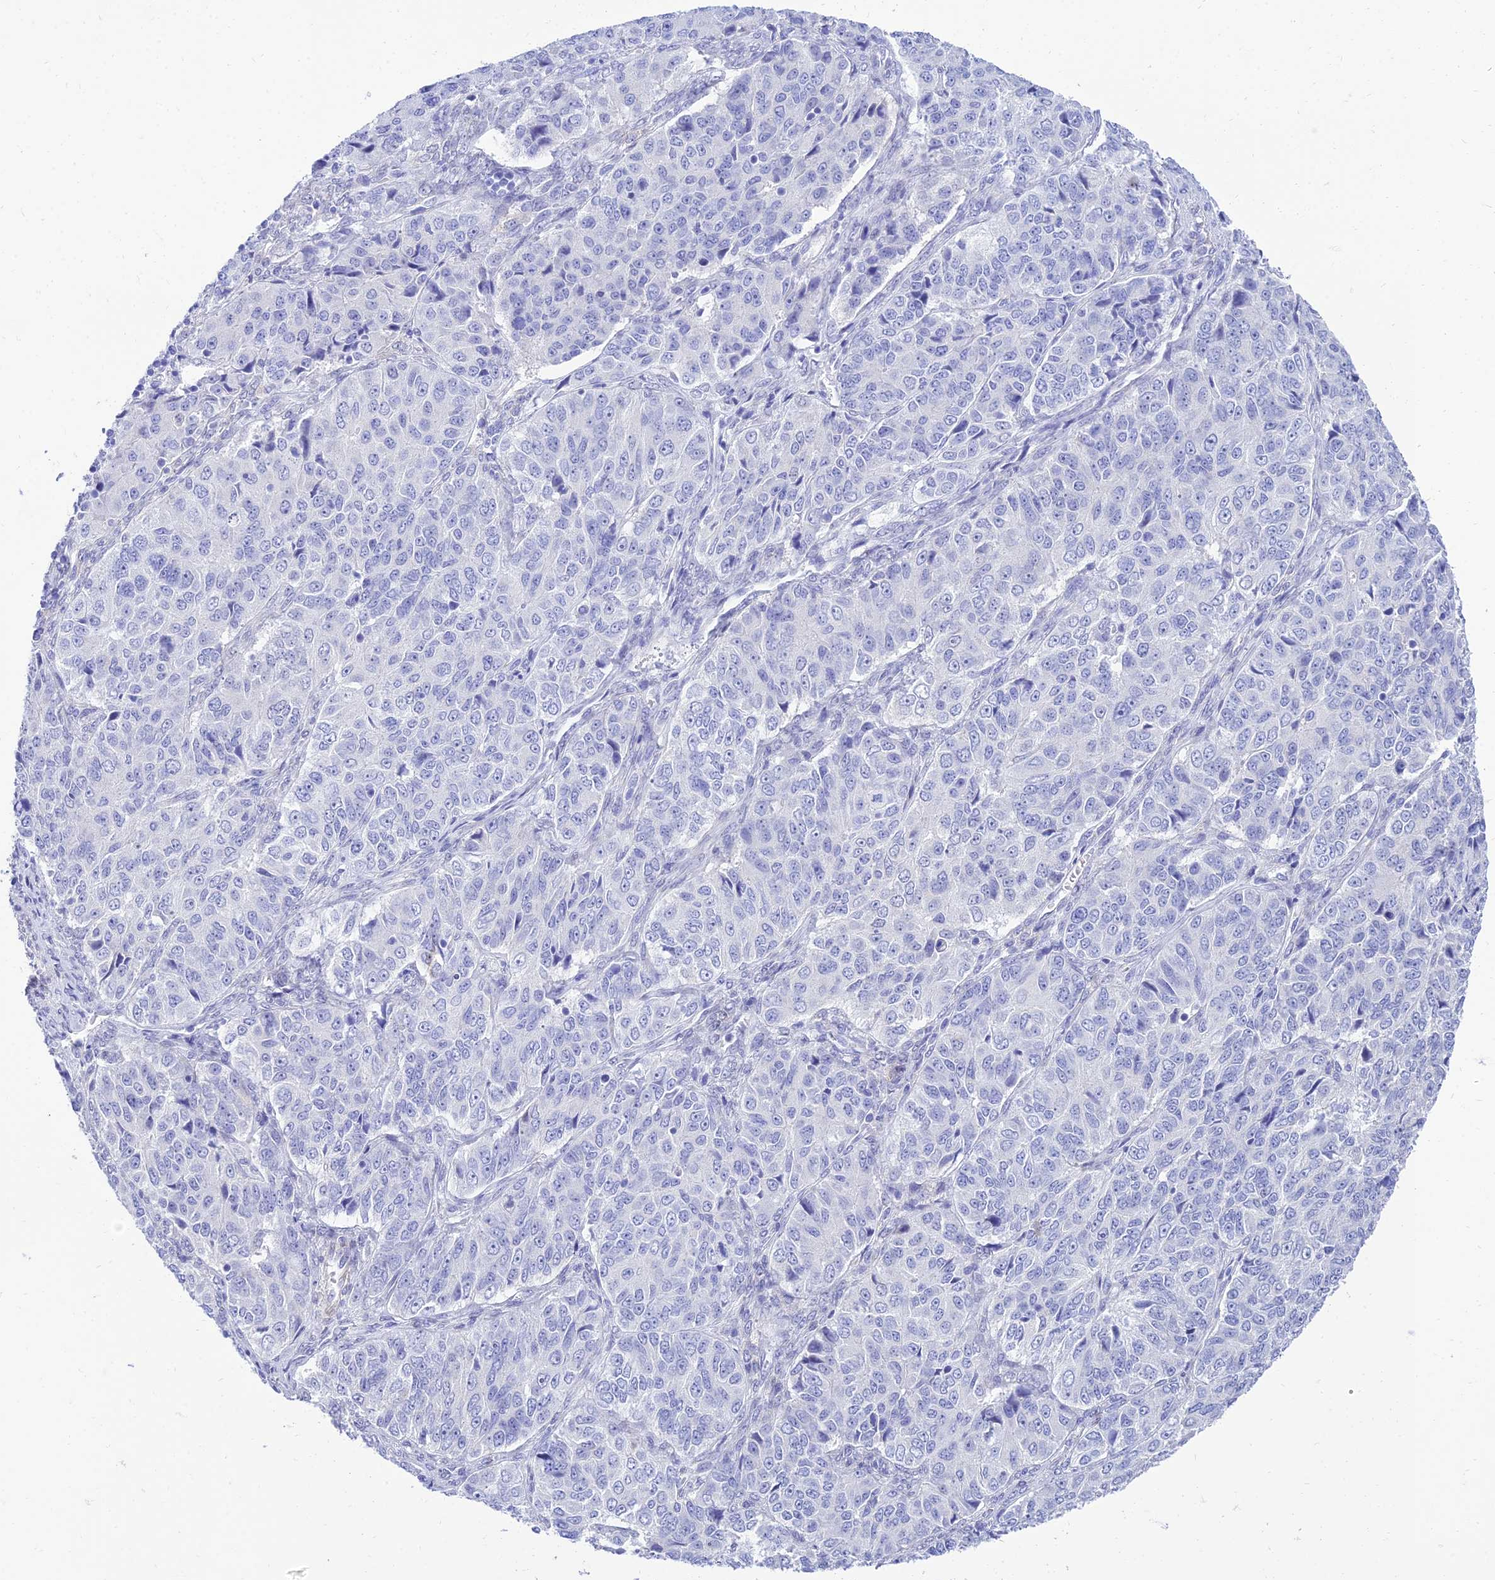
{"staining": {"intensity": "negative", "quantity": "none", "location": "none"}, "tissue": "ovarian cancer", "cell_type": "Tumor cells", "image_type": "cancer", "snomed": [{"axis": "morphology", "description": "Carcinoma, endometroid"}, {"axis": "topography", "description": "Ovary"}], "caption": "DAB (3,3'-diaminobenzidine) immunohistochemical staining of human ovarian endometroid carcinoma reveals no significant positivity in tumor cells.", "gene": "TAC3", "patient": {"sex": "female", "age": 51}}